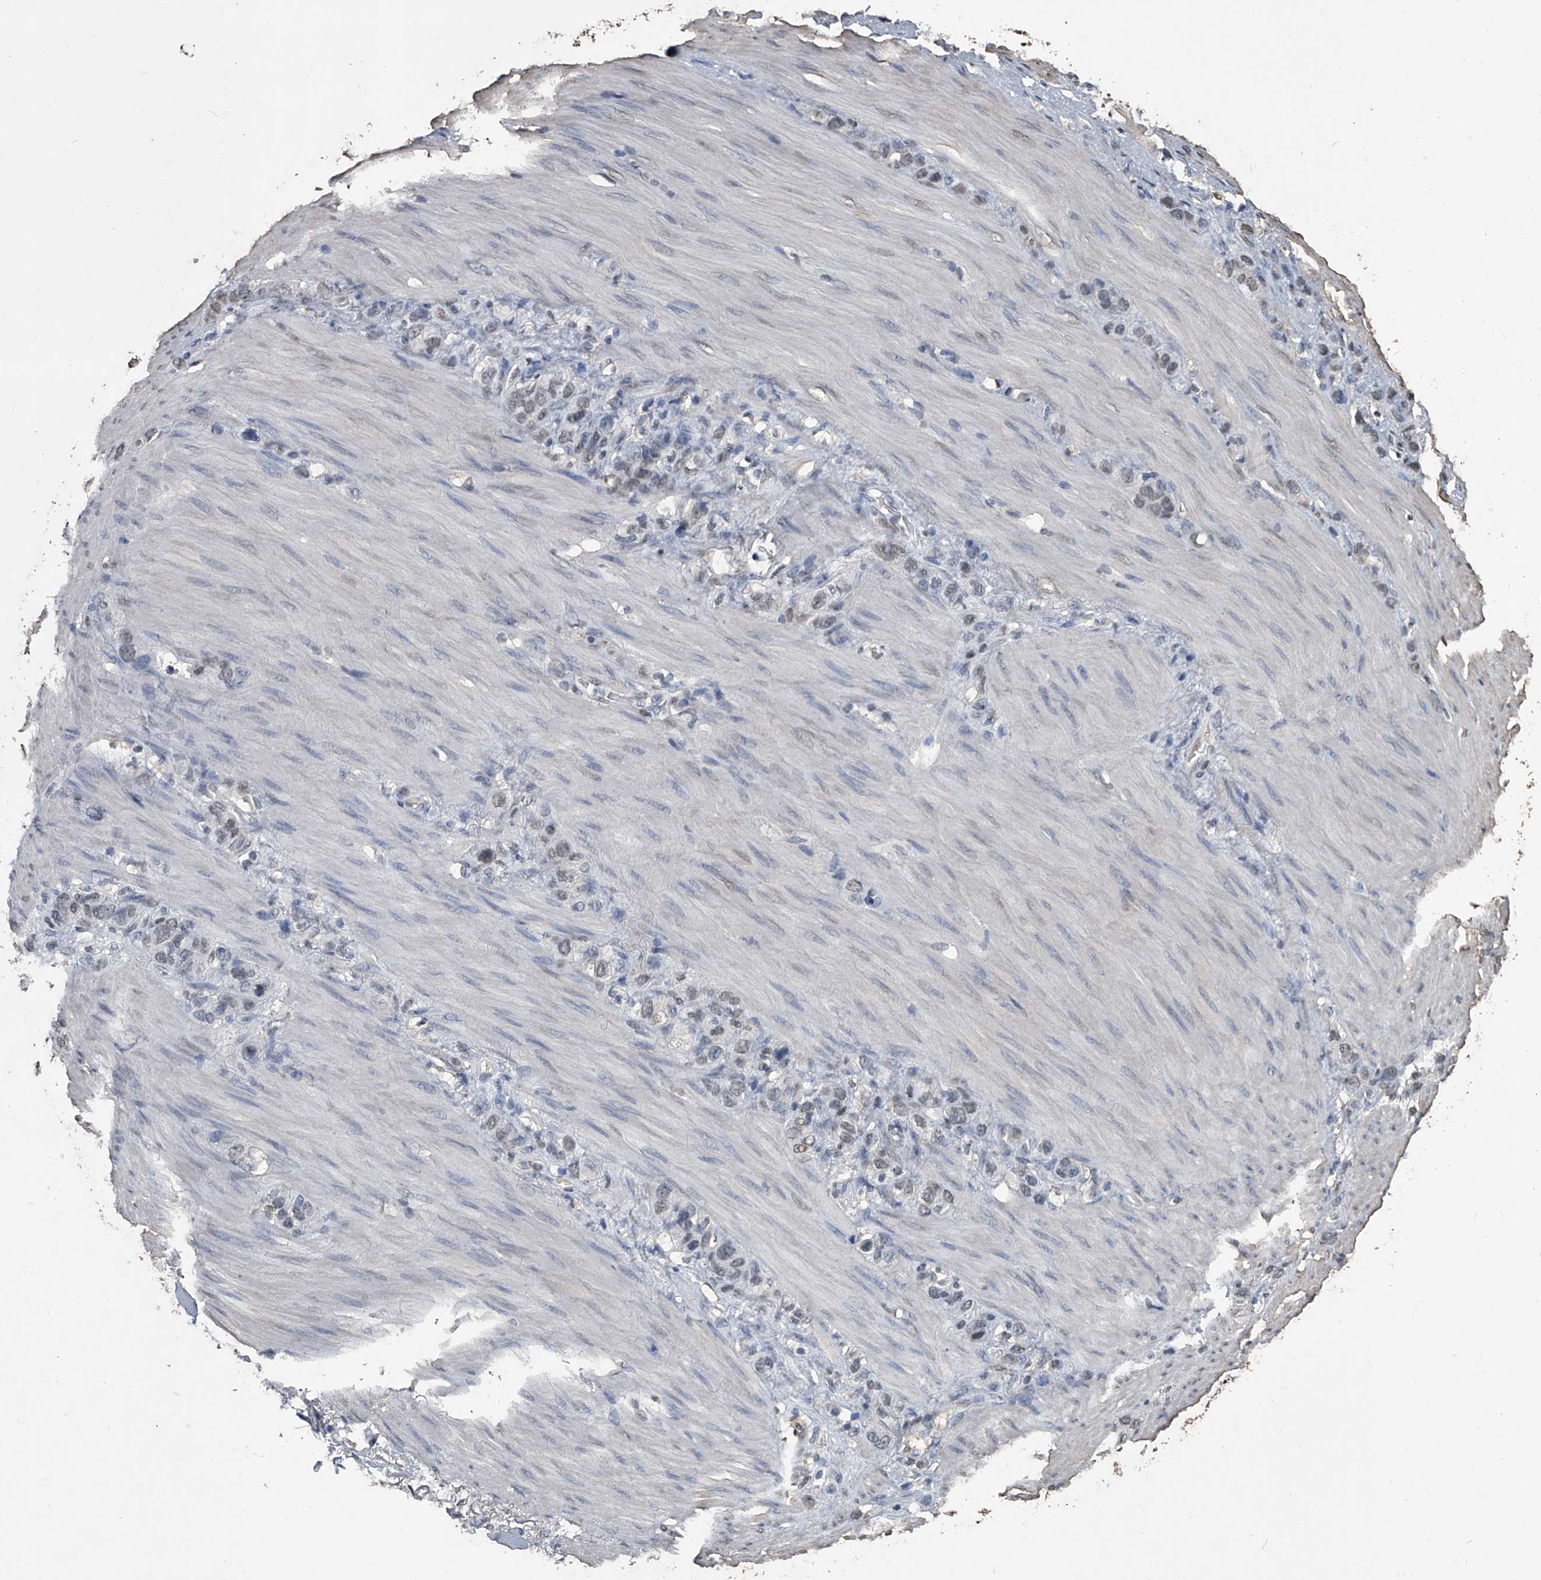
{"staining": {"intensity": "weak", "quantity": "<25%", "location": "nuclear"}, "tissue": "stomach cancer", "cell_type": "Tumor cells", "image_type": "cancer", "snomed": [{"axis": "morphology", "description": "Normal tissue, NOS"}, {"axis": "morphology", "description": "Adenocarcinoma, NOS"}, {"axis": "morphology", "description": "Adenocarcinoma, High grade"}, {"axis": "topography", "description": "Stomach, upper"}, {"axis": "topography", "description": "Stomach"}], "caption": "Immunohistochemical staining of adenocarcinoma (stomach) demonstrates no significant staining in tumor cells. (Brightfield microscopy of DAB (3,3'-diaminobenzidine) IHC at high magnification).", "gene": "MATR3", "patient": {"sex": "female", "age": 65}}